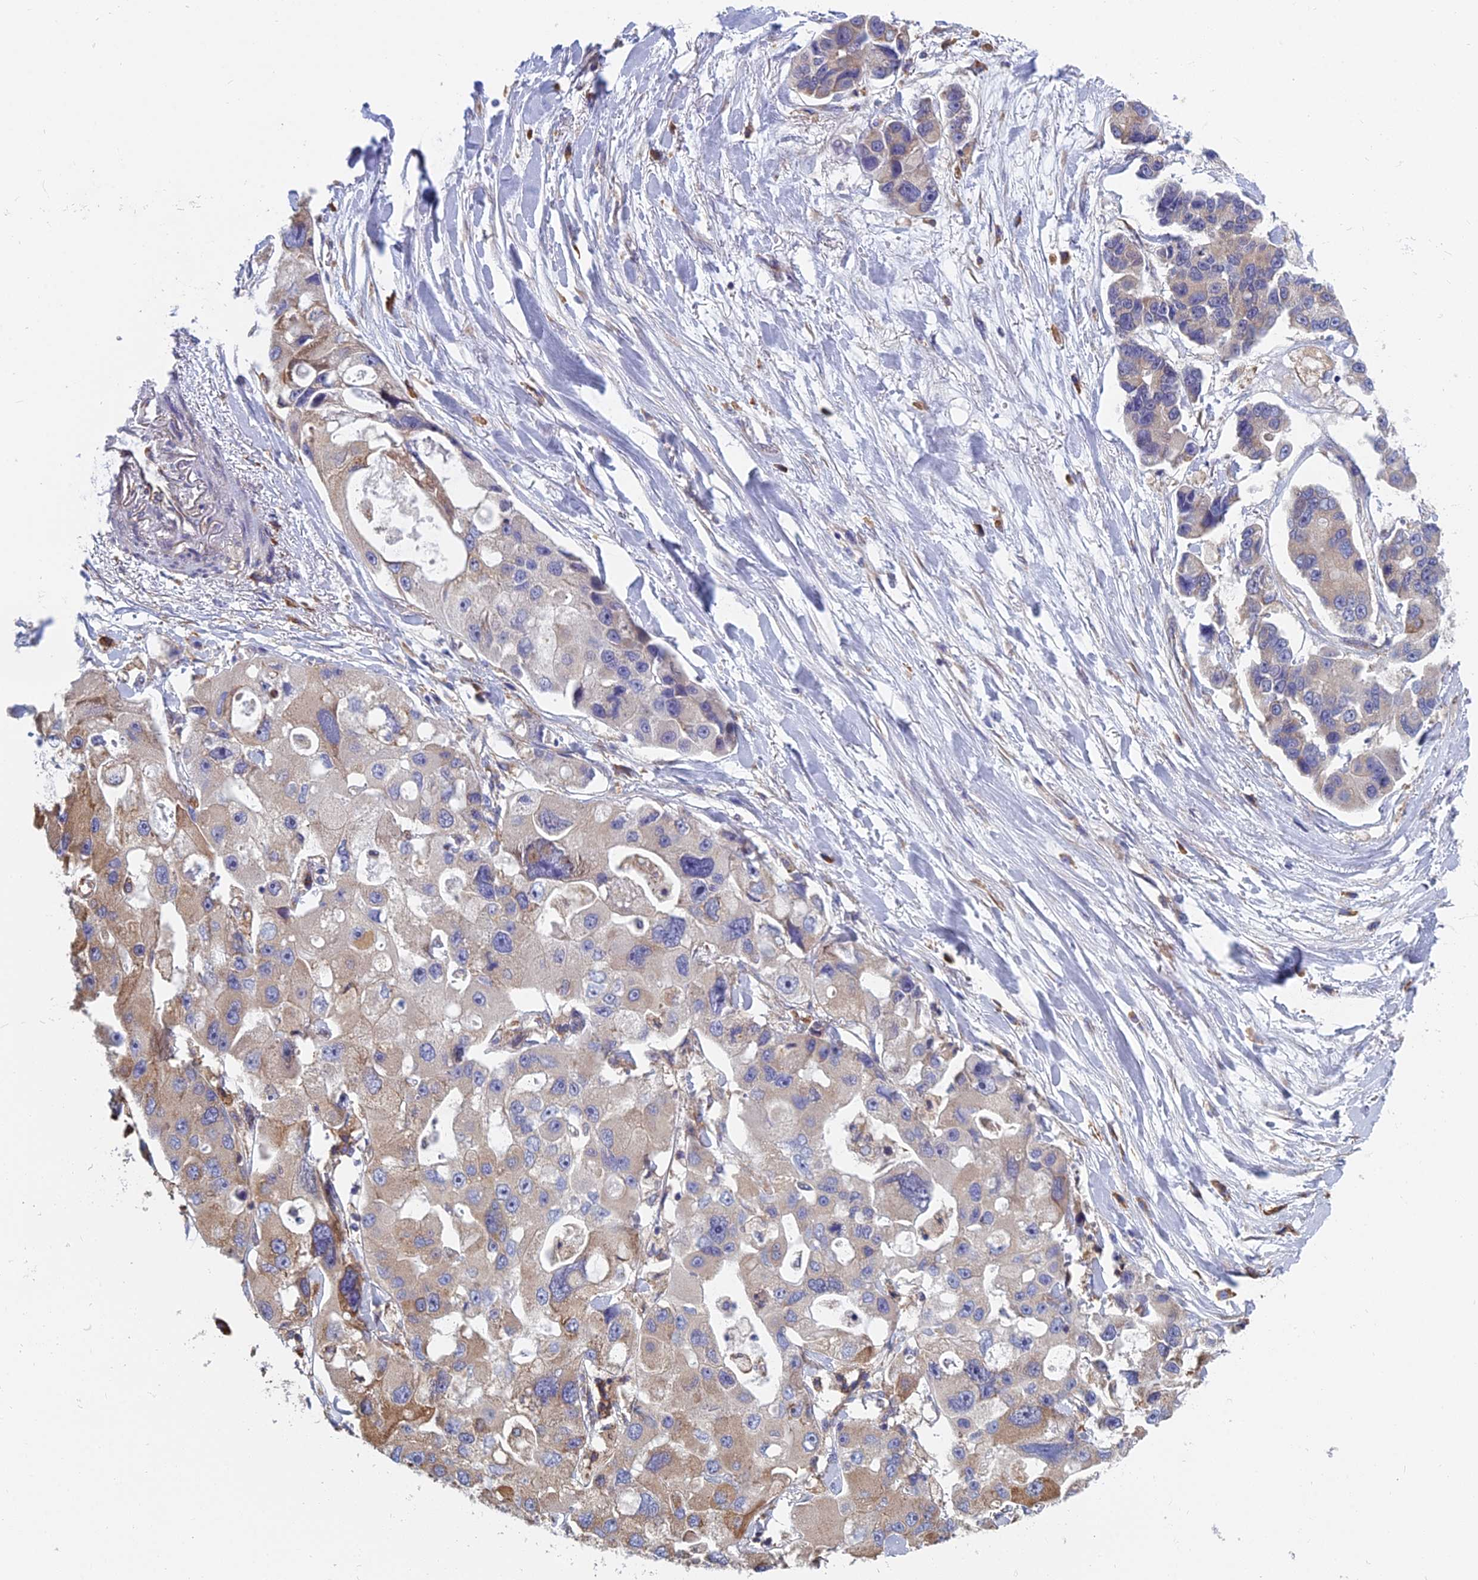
{"staining": {"intensity": "moderate", "quantity": "<25%", "location": "cytoplasmic/membranous"}, "tissue": "lung cancer", "cell_type": "Tumor cells", "image_type": "cancer", "snomed": [{"axis": "morphology", "description": "Adenocarcinoma, NOS"}, {"axis": "topography", "description": "Lung"}], "caption": "A high-resolution micrograph shows immunohistochemistry (IHC) staining of lung adenocarcinoma, which shows moderate cytoplasmic/membranous positivity in approximately <25% of tumor cells.", "gene": "KIAA1143", "patient": {"sex": "female", "age": 54}}